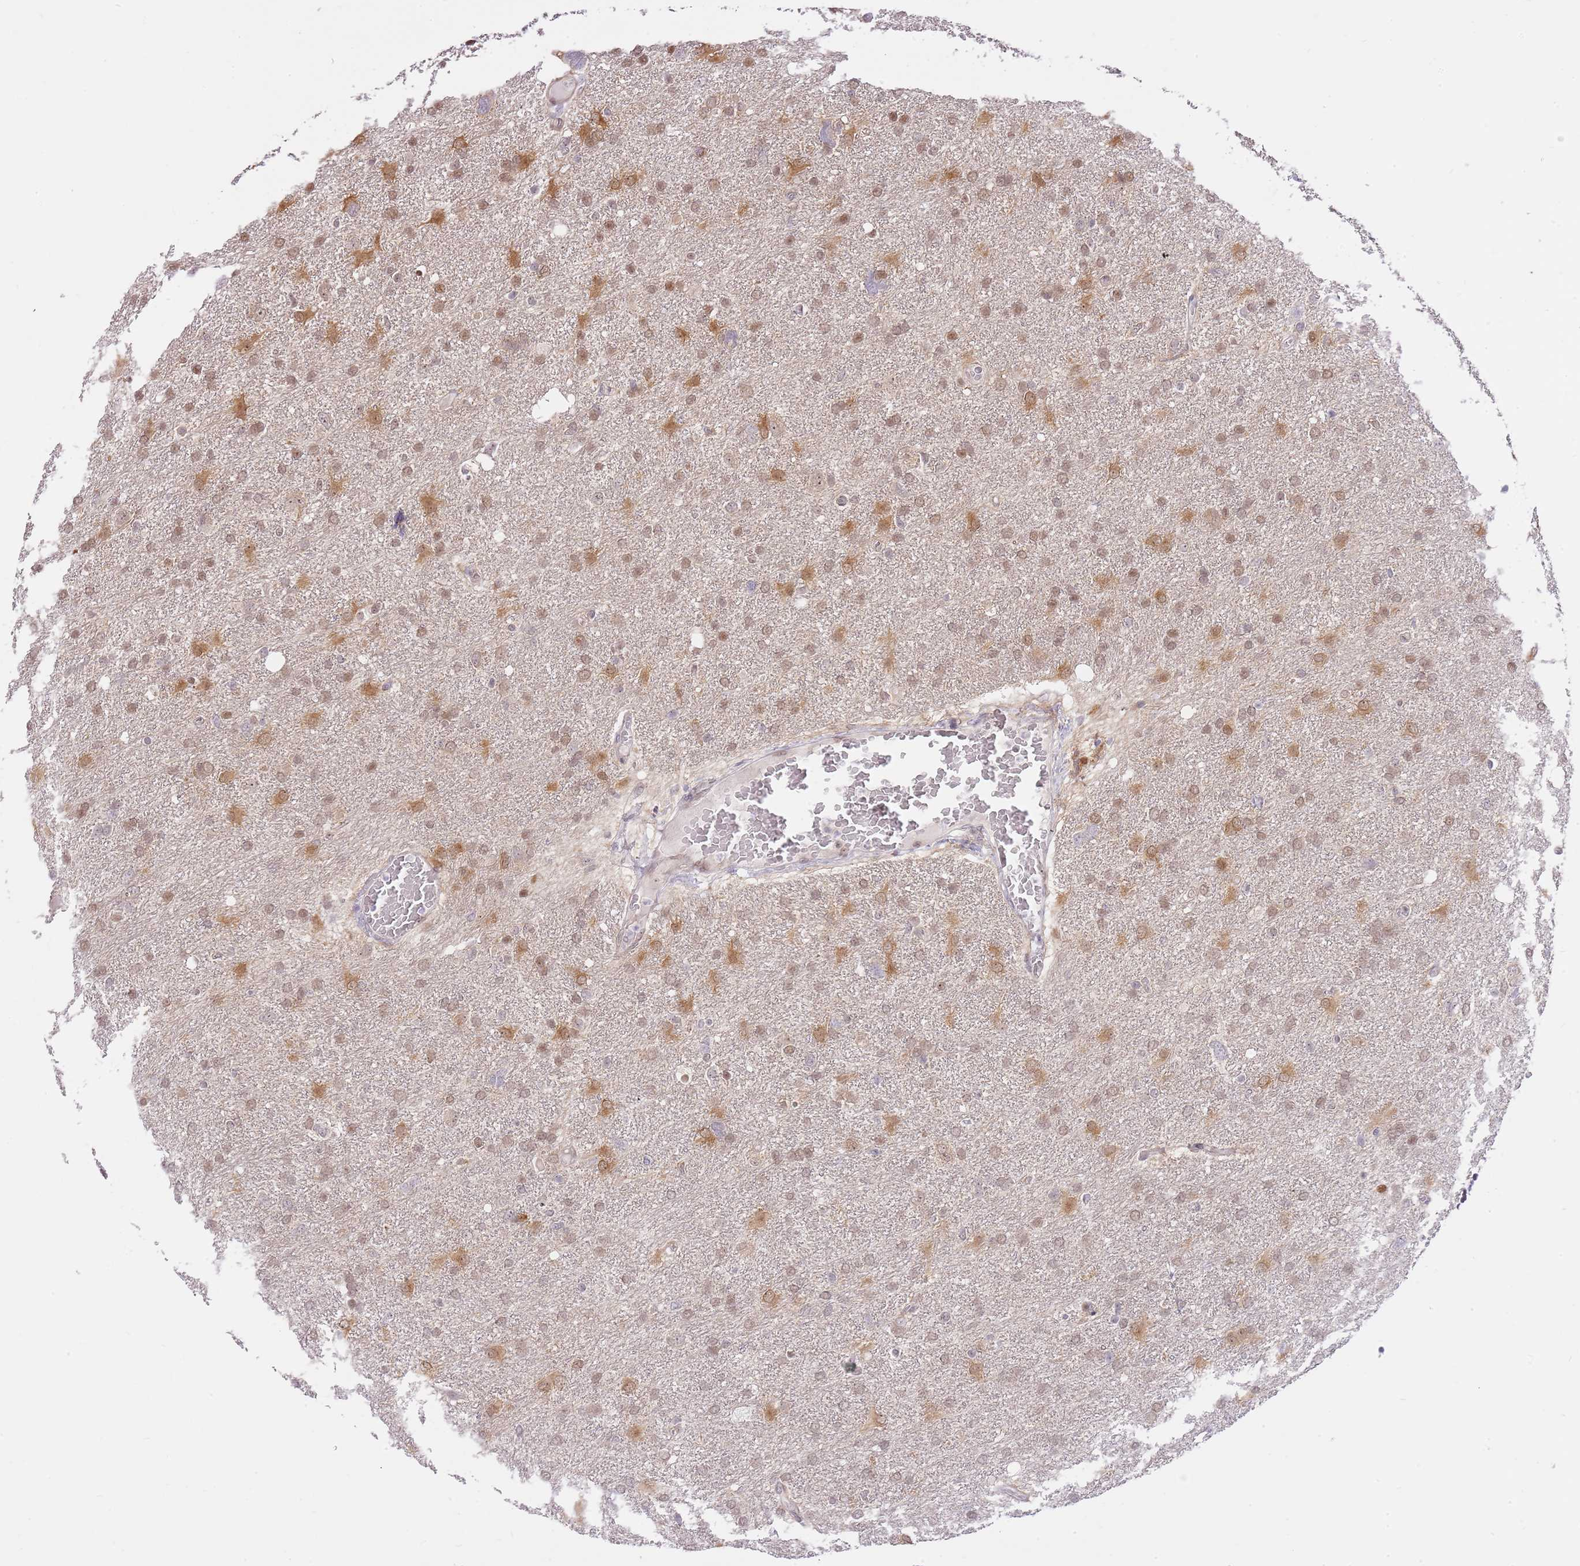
{"staining": {"intensity": "moderate", "quantity": ">75%", "location": "cytoplasmic/membranous,nuclear"}, "tissue": "glioma", "cell_type": "Tumor cells", "image_type": "cancer", "snomed": [{"axis": "morphology", "description": "Glioma, malignant, High grade"}, {"axis": "topography", "description": "Brain"}], "caption": "IHC micrograph of human high-grade glioma (malignant) stained for a protein (brown), which displays medium levels of moderate cytoplasmic/membranous and nuclear expression in about >75% of tumor cells.", "gene": "RFK", "patient": {"sex": "male", "age": 61}}